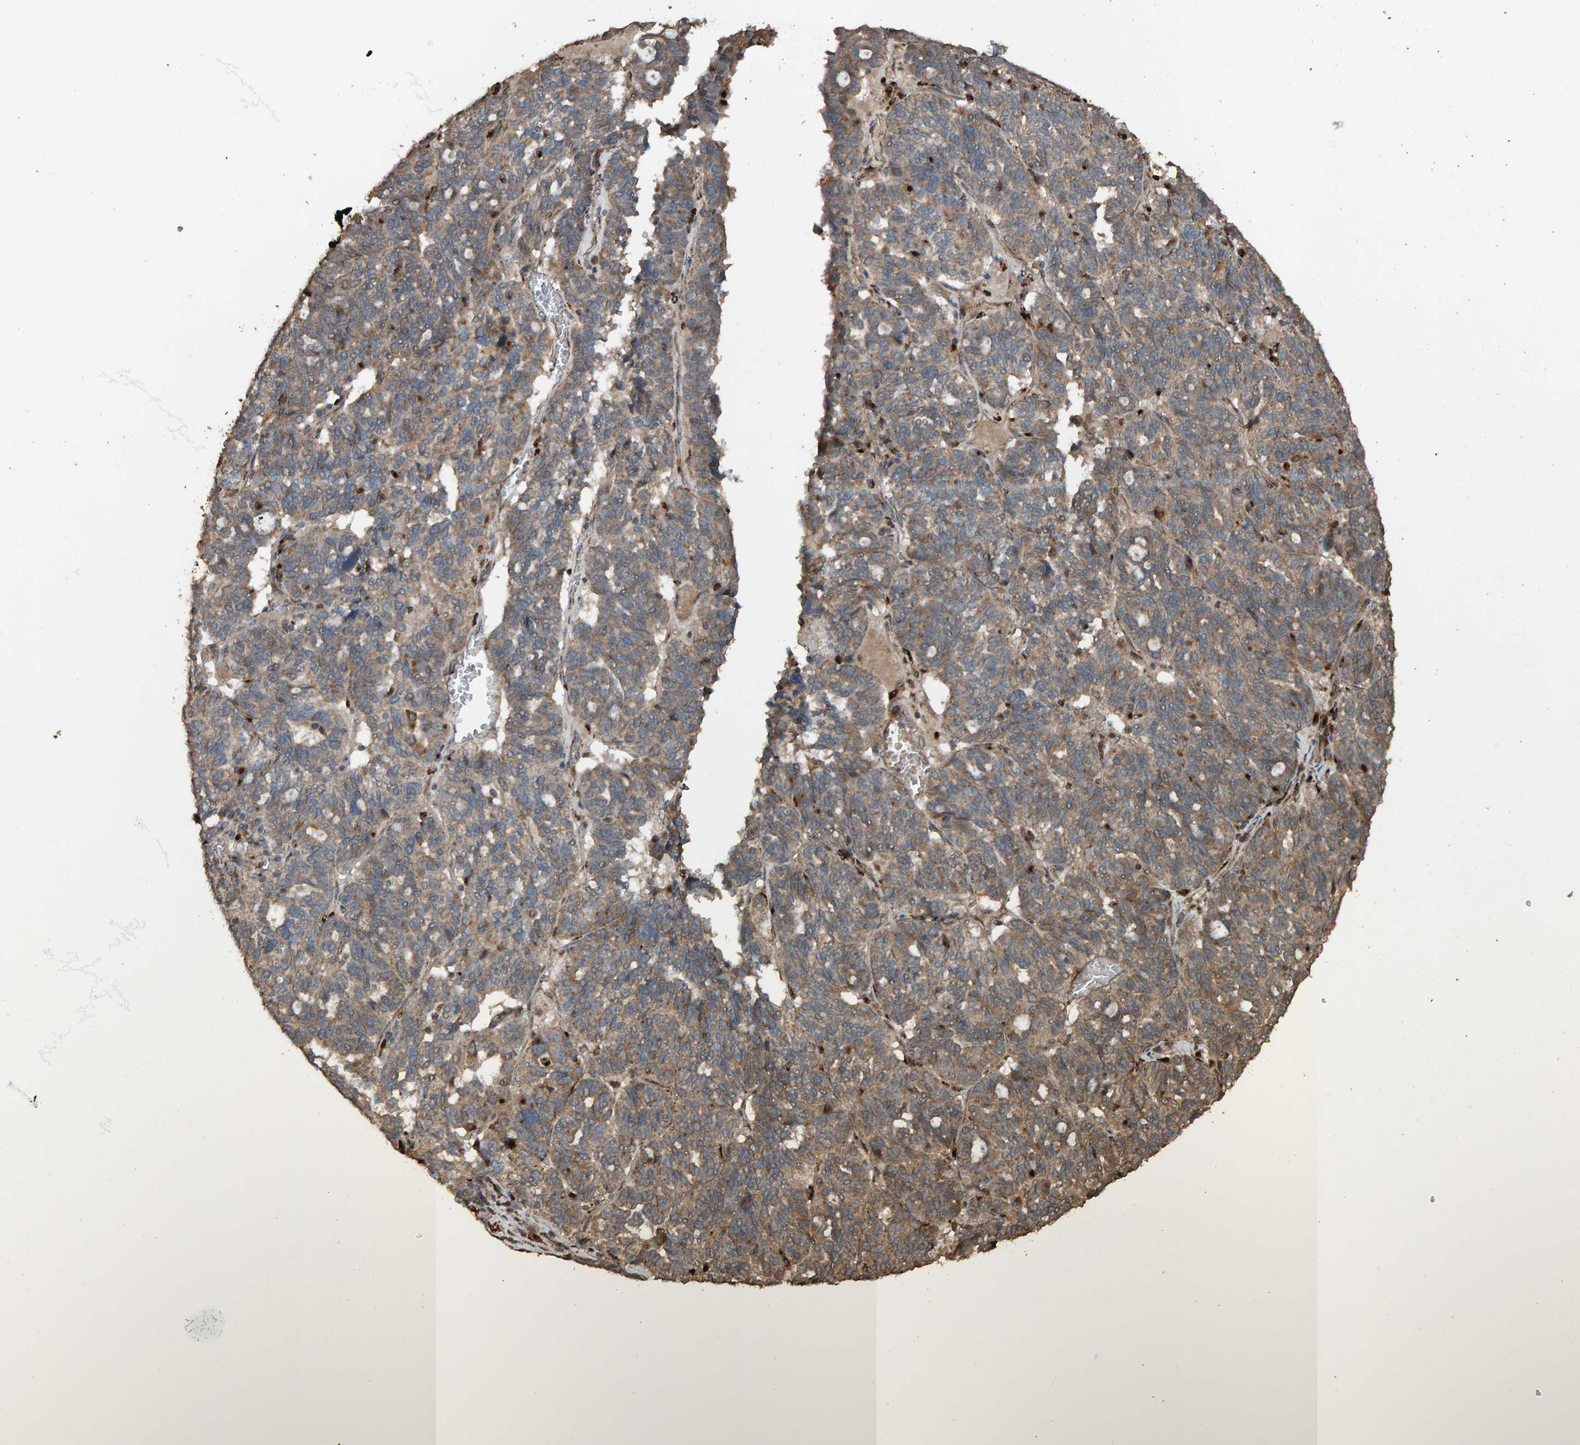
{"staining": {"intensity": "weak", "quantity": ">75%", "location": "cytoplasmic/membranous"}, "tissue": "ovarian cancer", "cell_type": "Tumor cells", "image_type": "cancer", "snomed": [{"axis": "morphology", "description": "Cystadenocarcinoma, serous, NOS"}, {"axis": "topography", "description": "Ovary"}], "caption": "Immunohistochemical staining of human ovarian cancer reveals low levels of weak cytoplasmic/membranous positivity in approximately >75% of tumor cells. The staining was performed using DAB (3,3'-diaminobenzidine), with brown indicating positive protein expression. Nuclei are stained blue with hematoxylin.", "gene": "DUS1L", "patient": {"sex": "female", "age": 59}}